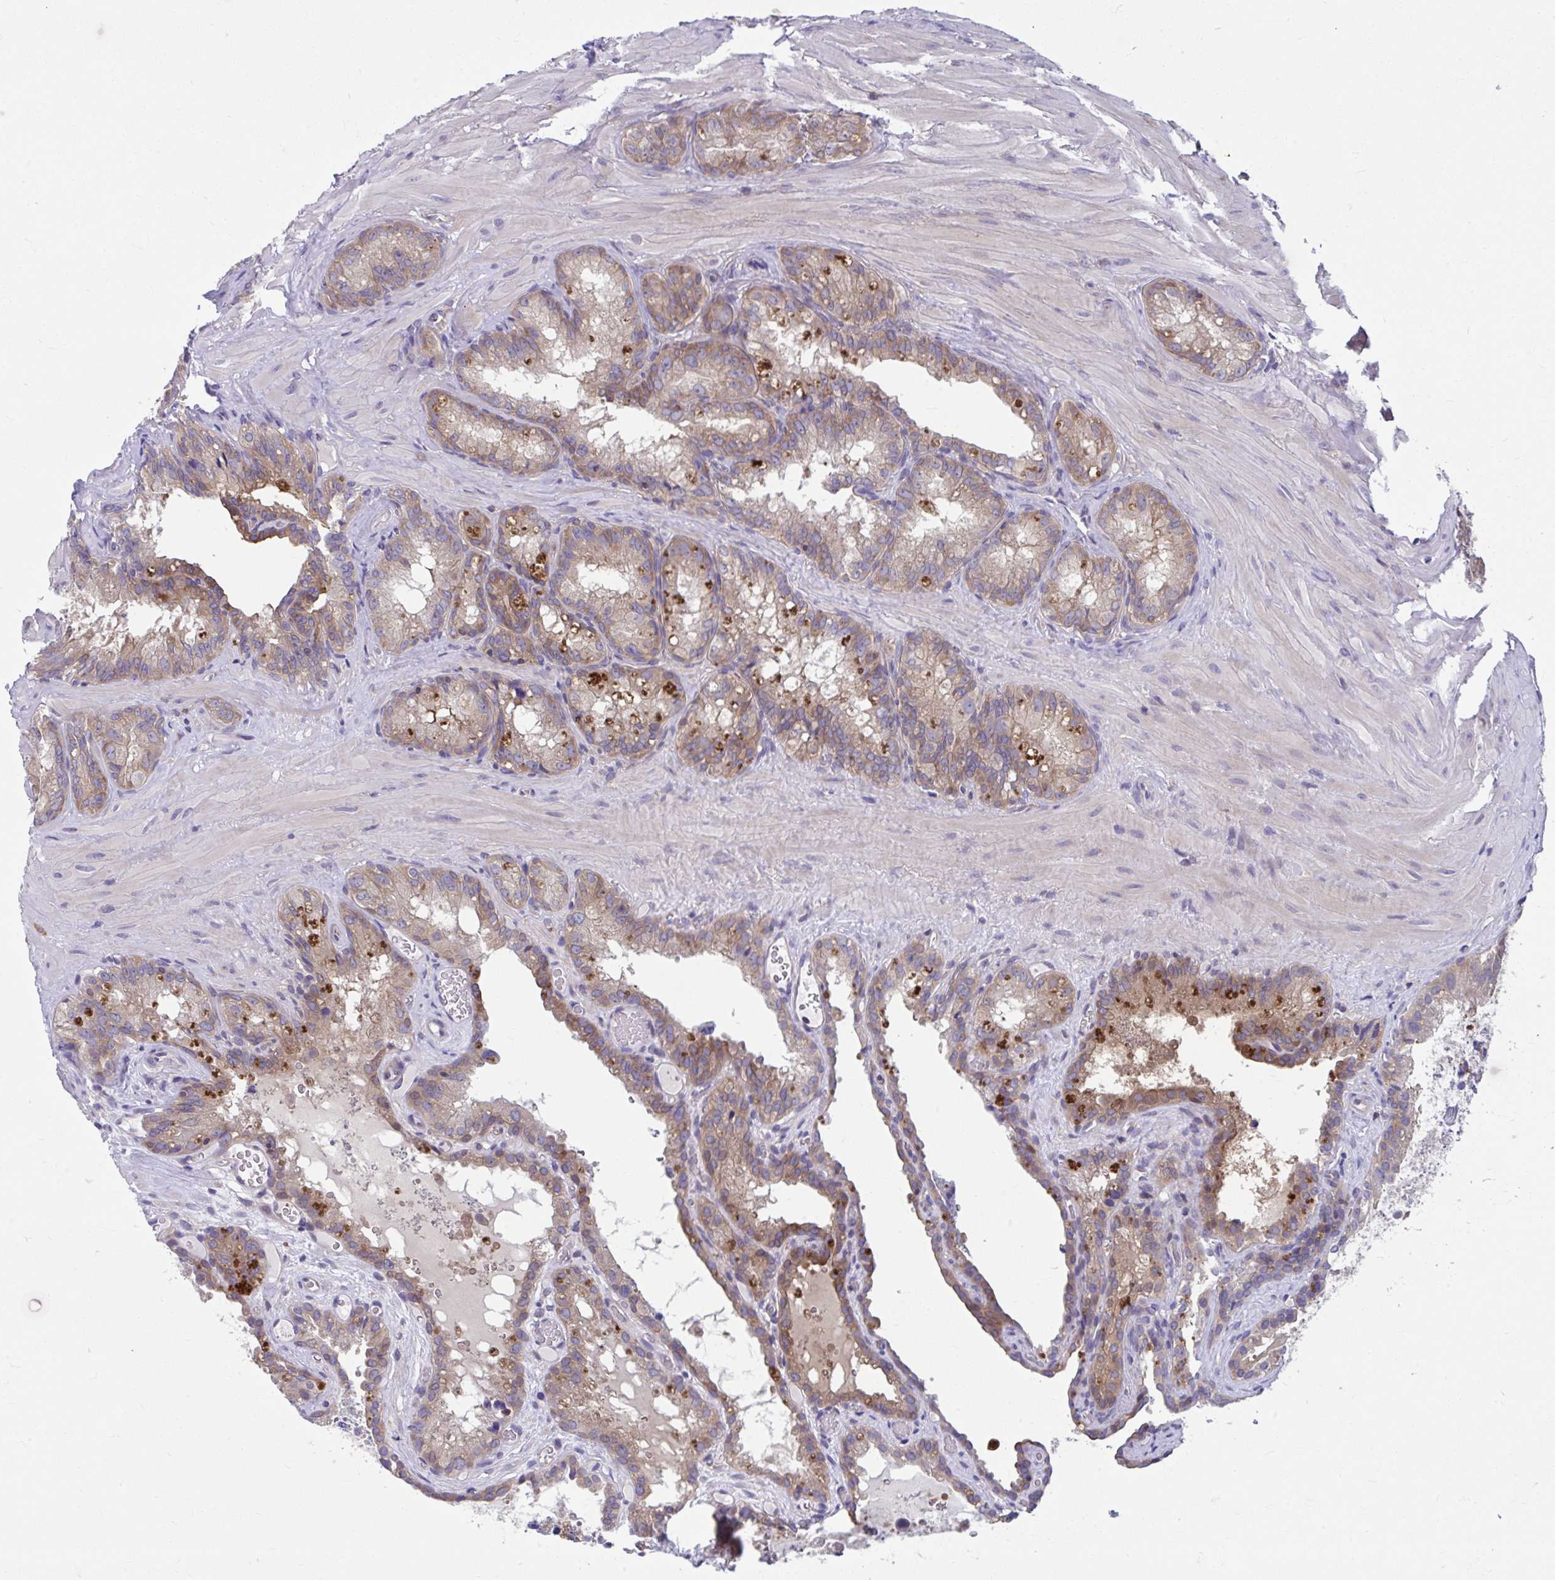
{"staining": {"intensity": "weak", "quantity": ">75%", "location": "cytoplasmic/membranous"}, "tissue": "seminal vesicle", "cell_type": "Glandular cells", "image_type": "normal", "snomed": [{"axis": "morphology", "description": "Normal tissue, NOS"}, {"axis": "topography", "description": "Seminal veicle"}], "caption": "Immunohistochemical staining of unremarkable seminal vesicle shows >75% levels of weak cytoplasmic/membranous protein staining in approximately >75% of glandular cells.", "gene": "PCDHB7", "patient": {"sex": "male", "age": 47}}